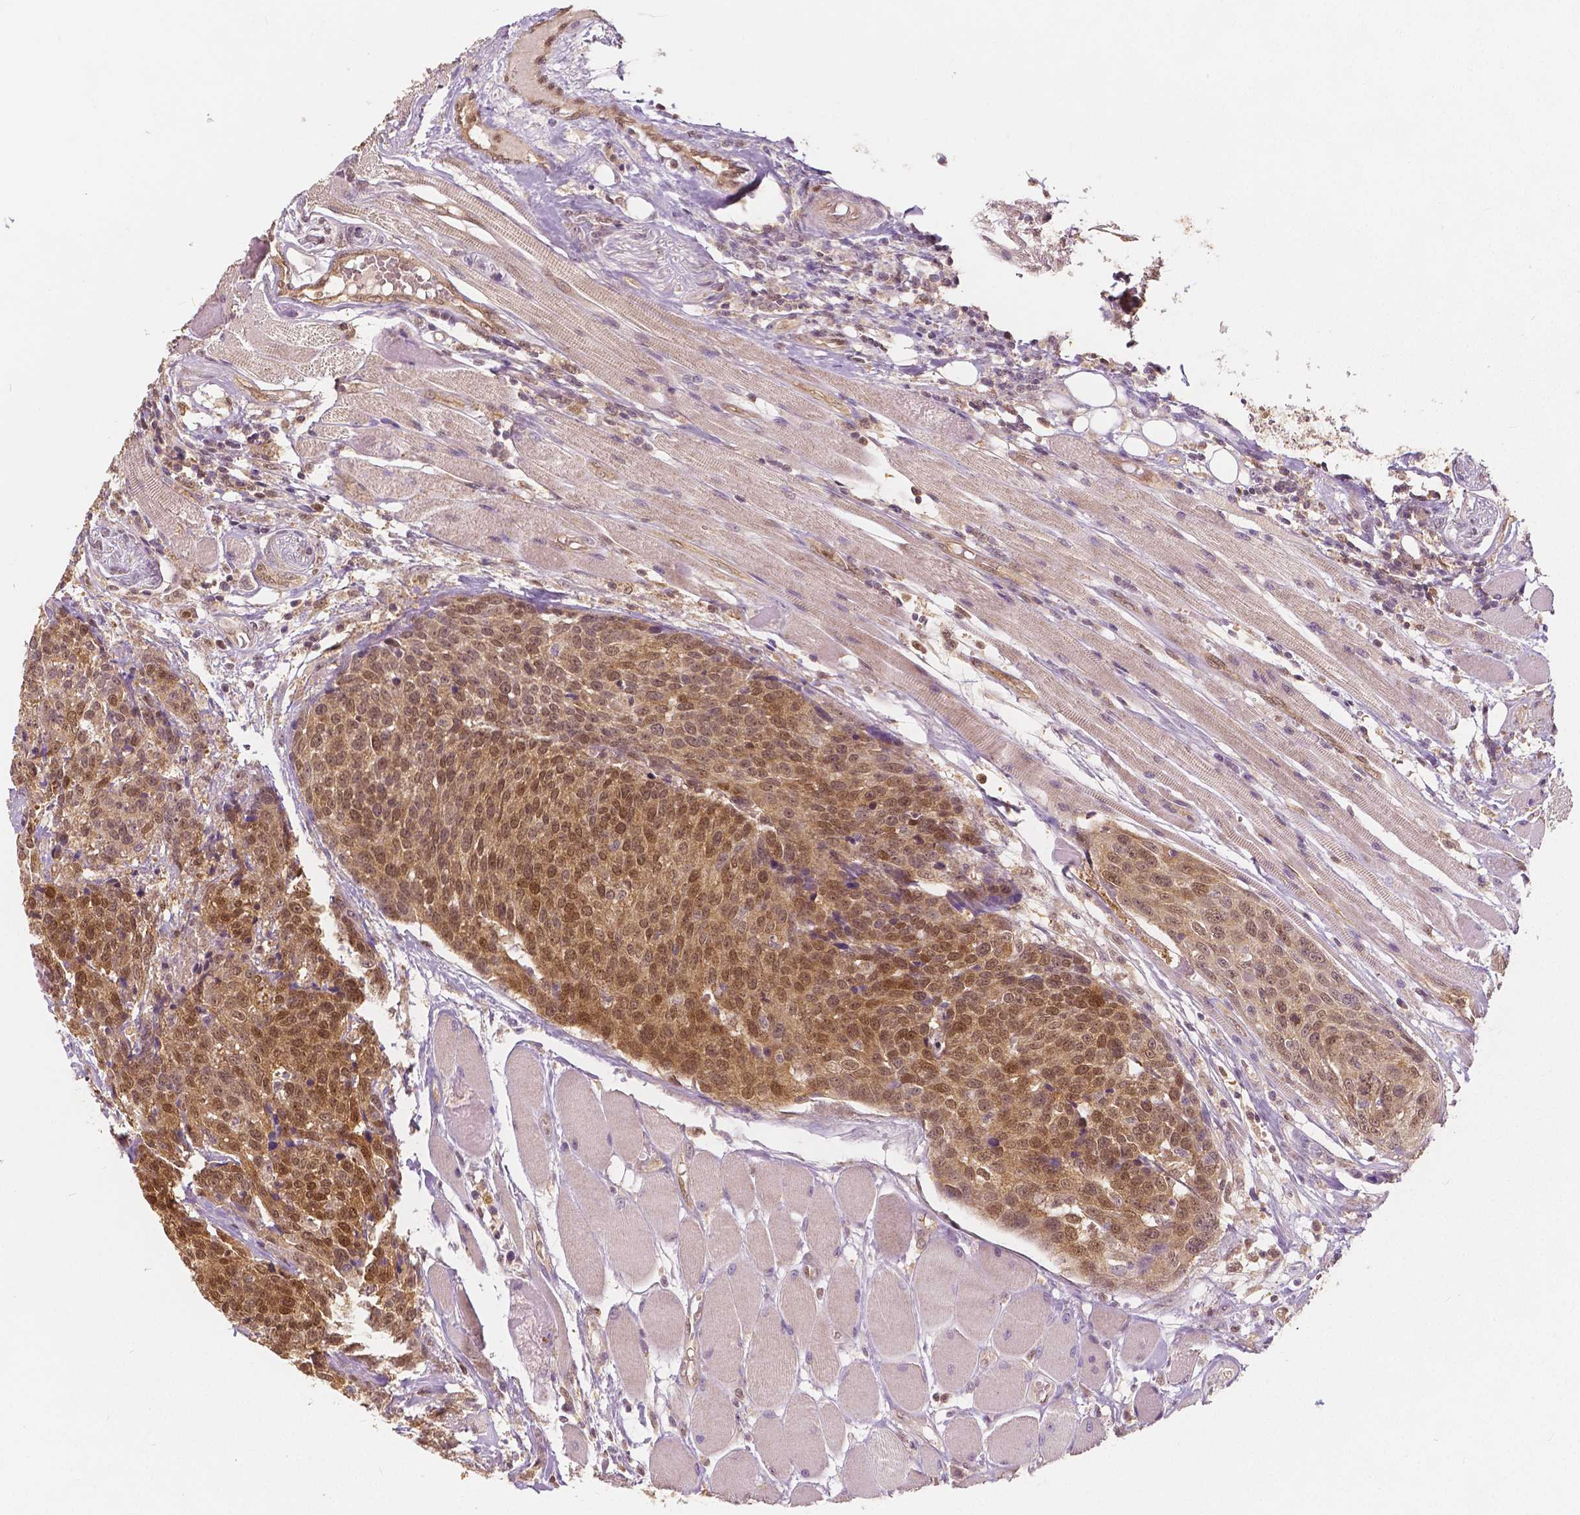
{"staining": {"intensity": "moderate", "quantity": ">75%", "location": "cytoplasmic/membranous,nuclear"}, "tissue": "head and neck cancer", "cell_type": "Tumor cells", "image_type": "cancer", "snomed": [{"axis": "morphology", "description": "Squamous cell carcinoma, NOS"}, {"axis": "topography", "description": "Oral tissue"}, {"axis": "topography", "description": "Head-Neck"}], "caption": "Squamous cell carcinoma (head and neck) was stained to show a protein in brown. There is medium levels of moderate cytoplasmic/membranous and nuclear staining in about >75% of tumor cells.", "gene": "NAPRT", "patient": {"sex": "male", "age": 64}}